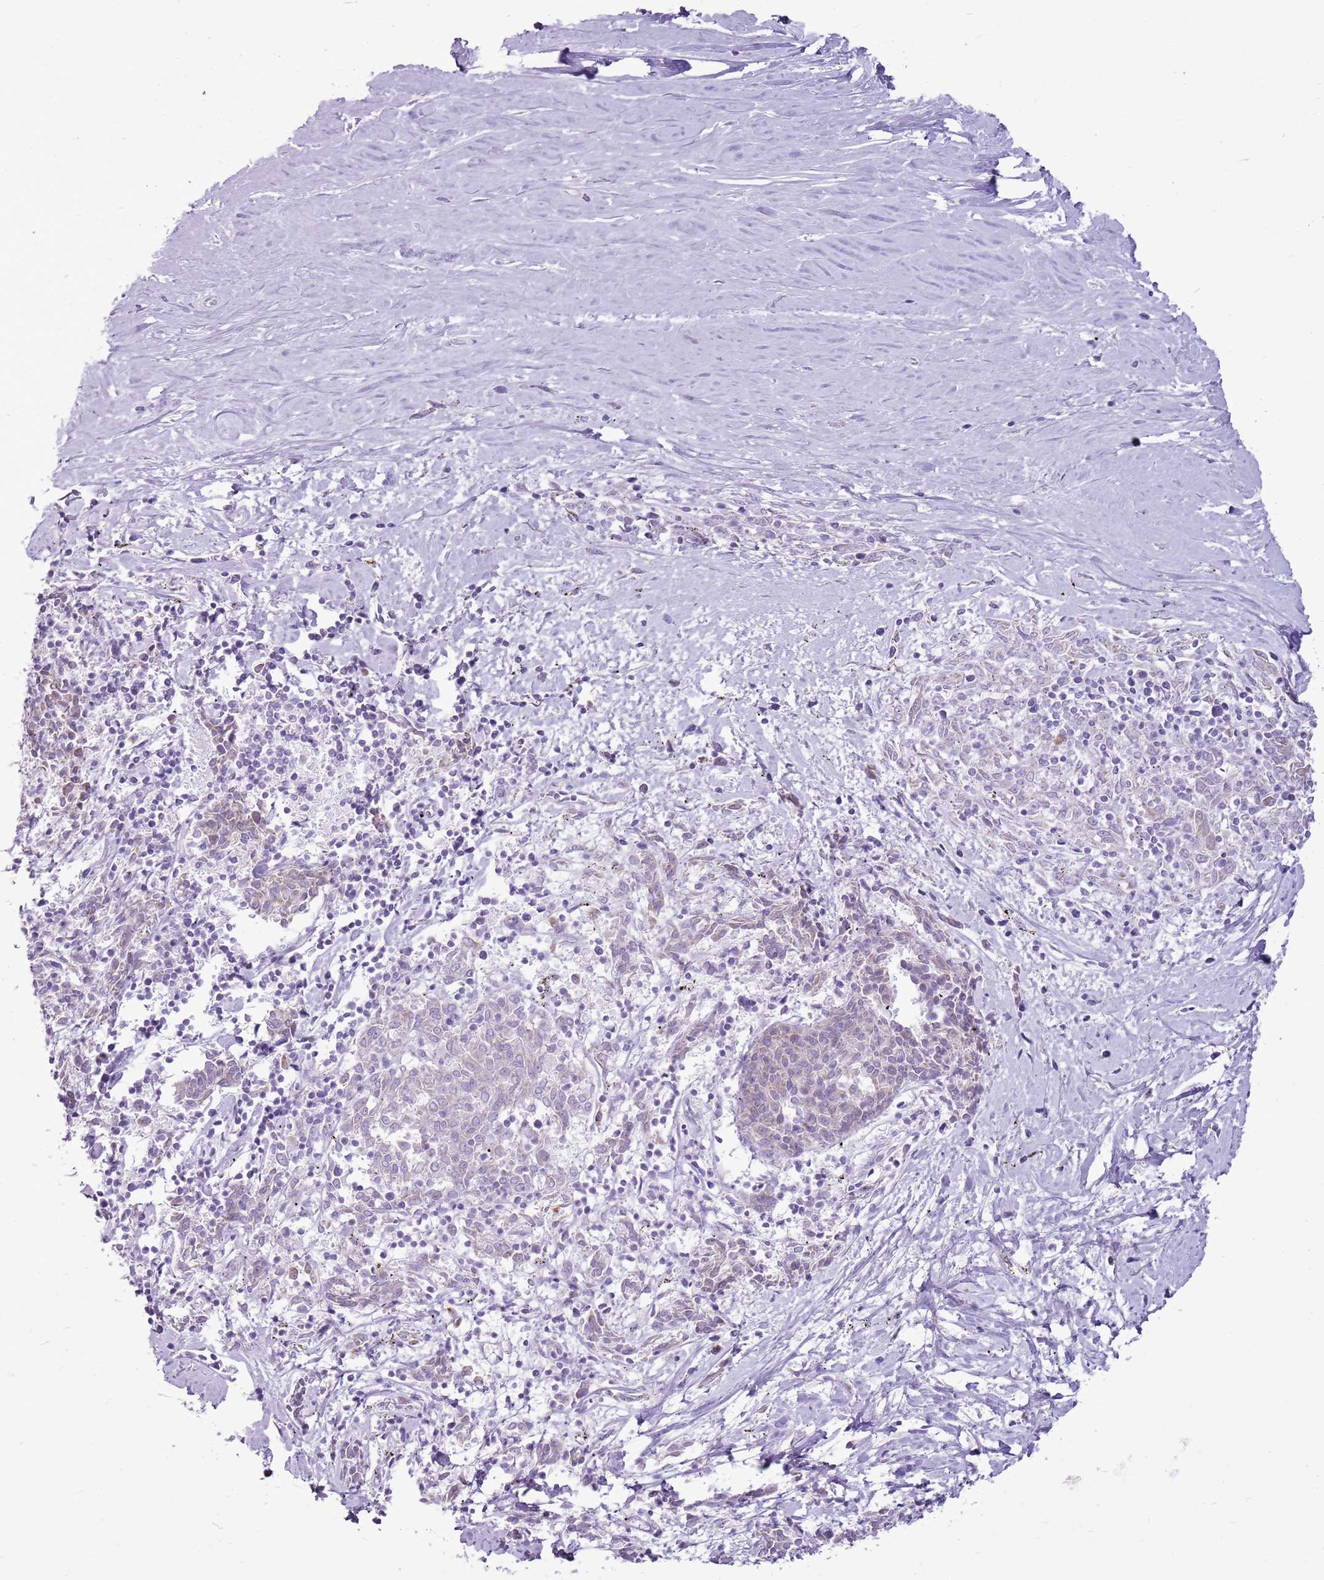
{"staining": {"intensity": "negative", "quantity": "none", "location": "none"}, "tissue": "melanoma", "cell_type": "Tumor cells", "image_type": "cancer", "snomed": [{"axis": "morphology", "description": "Malignant melanoma, NOS"}, {"axis": "topography", "description": "Skin"}], "caption": "An image of melanoma stained for a protein displays no brown staining in tumor cells.", "gene": "RPL3L", "patient": {"sex": "female", "age": 72}}